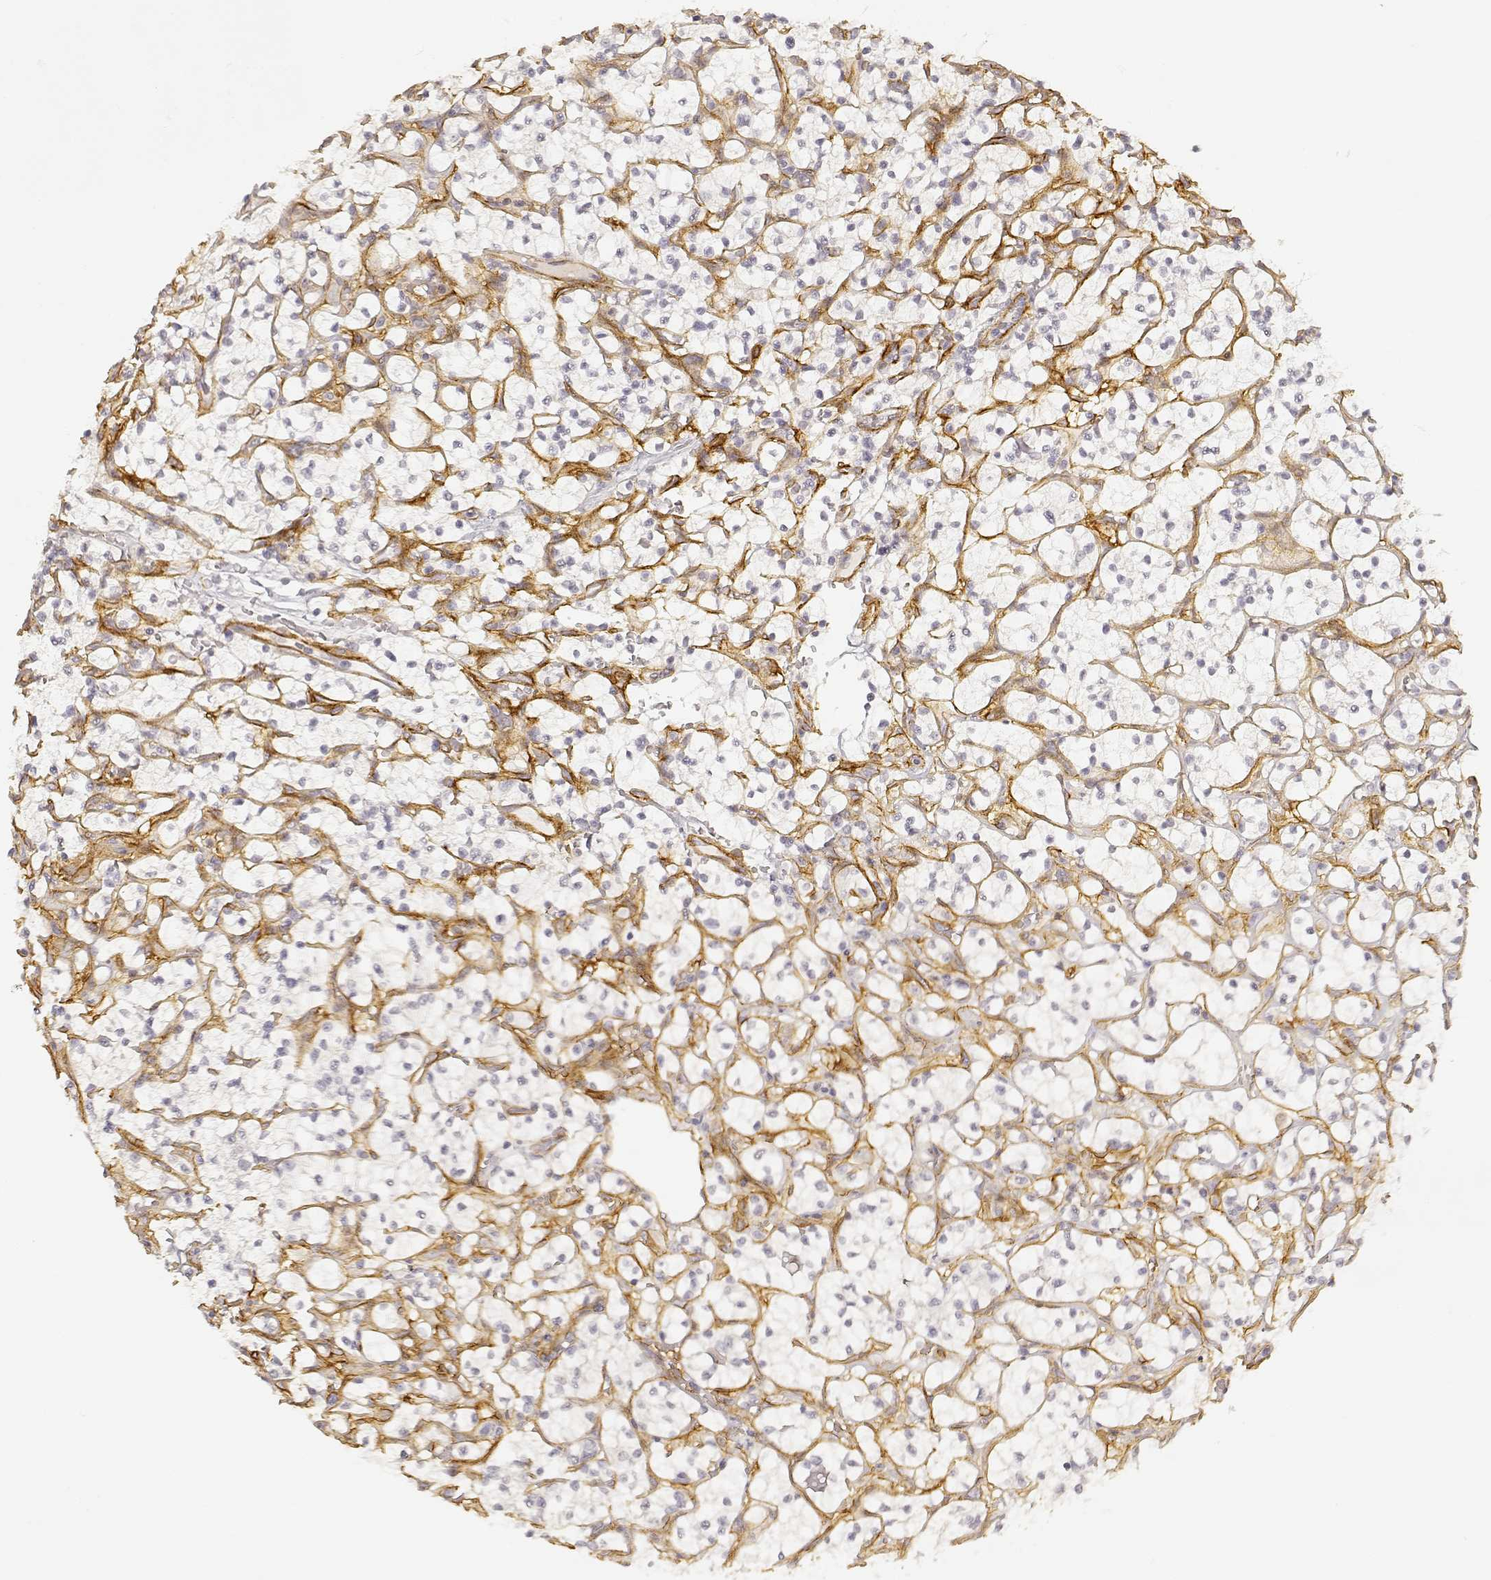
{"staining": {"intensity": "negative", "quantity": "none", "location": "none"}, "tissue": "renal cancer", "cell_type": "Tumor cells", "image_type": "cancer", "snomed": [{"axis": "morphology", "description": "Adenocarcinoma, NOS"}, {"axis": "topography", "description": "Kidney"}], "caption": "The photomicrograph reveals no significant positivity in tumor cells of adenocarcinoma (renal).", "gene": "LAMA4", "patient": {"sex": "female", "age": 64}}